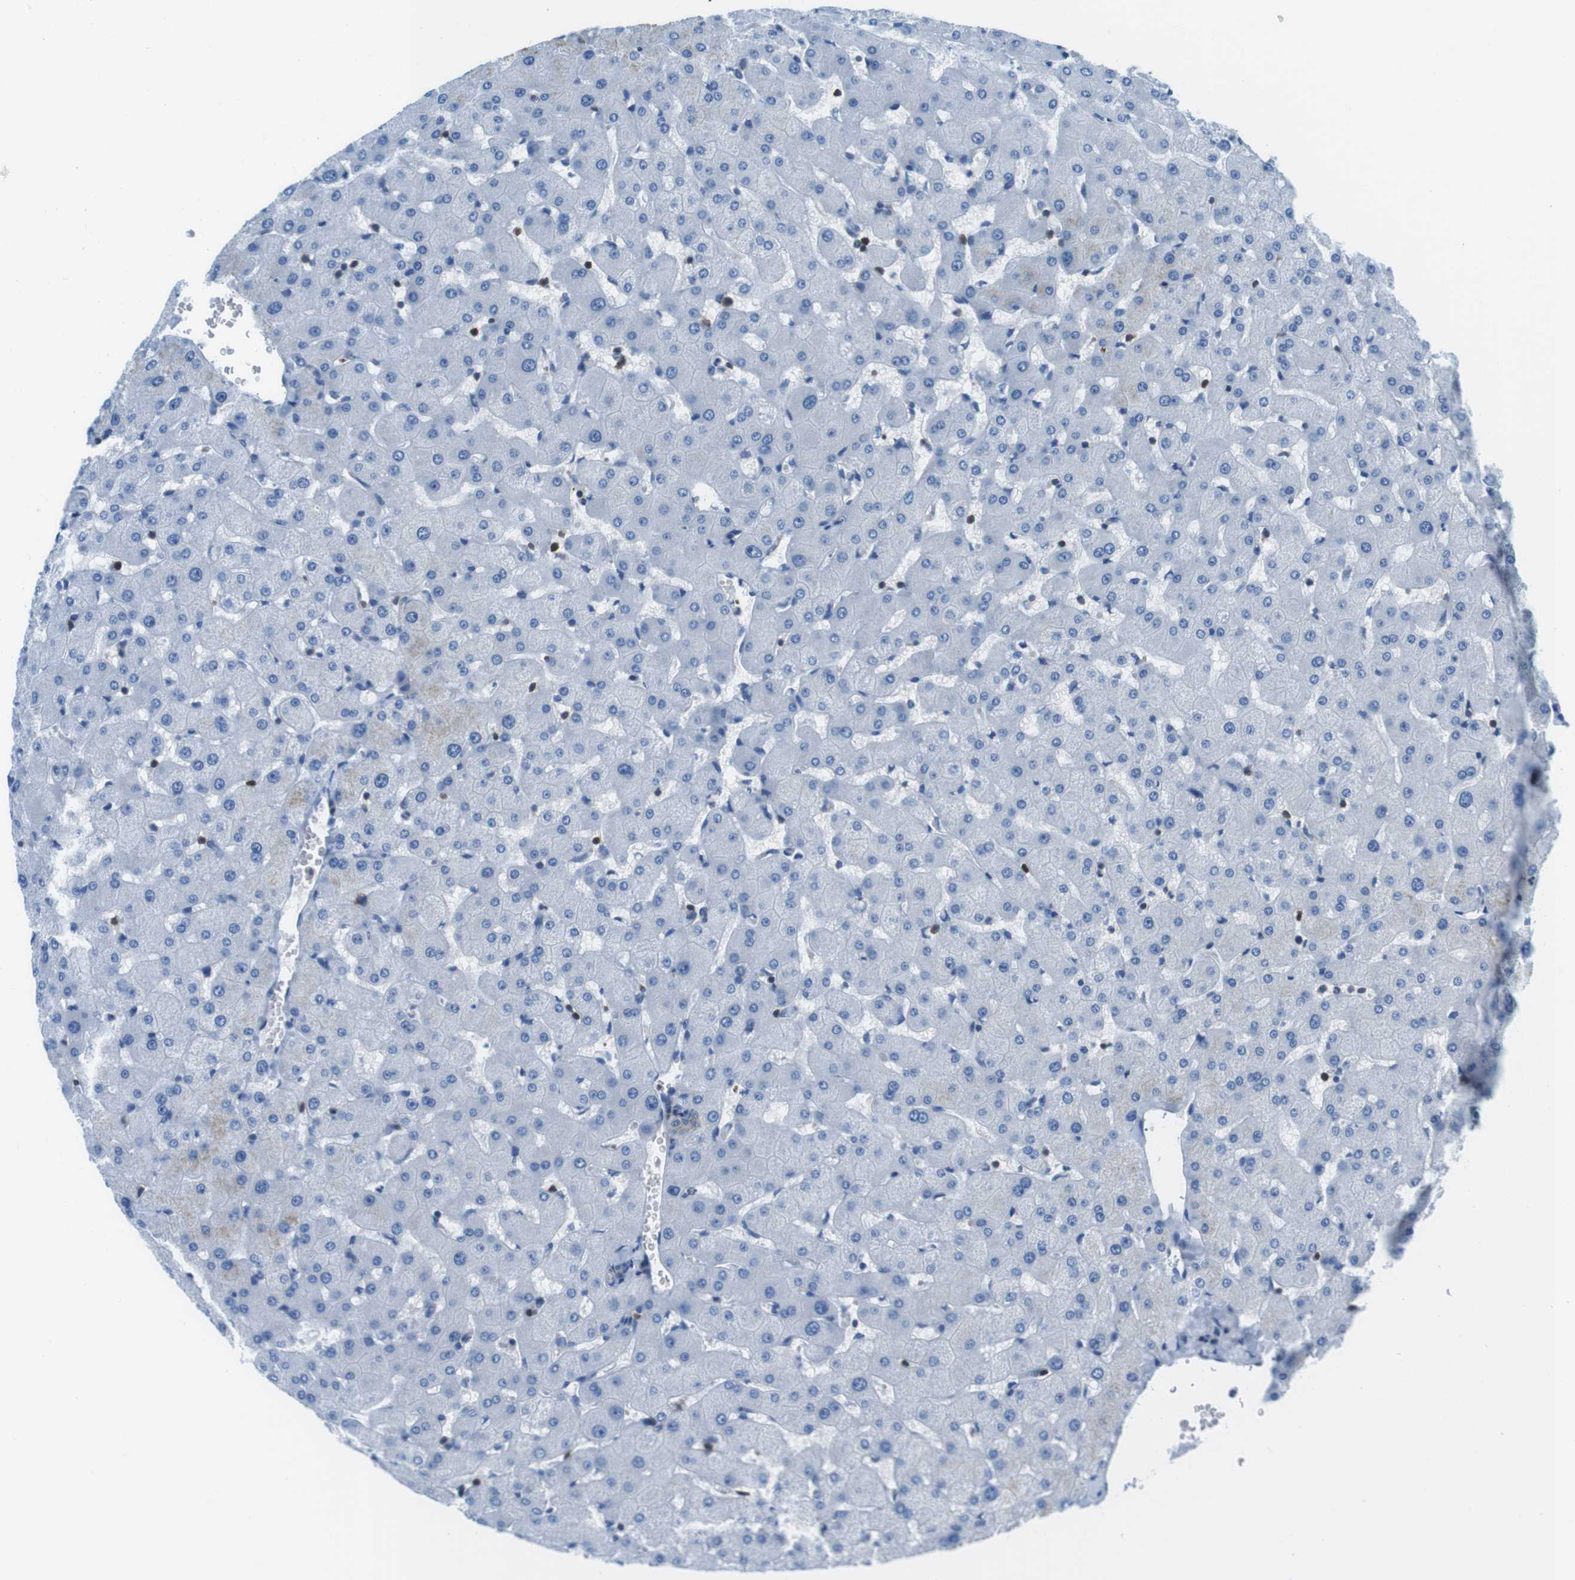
{"staining": {"intensity": "weak", "quantity": "<25%", "location": "cytoplasmic/membranous"}, "tissue": "liver", "cell_type": "Cholangiocytes", "image_type": "normal", "snomed": [{"axis": "morphology", "description": "Normal tissue, NOS"}, {"axis": "topography", "description": "Liver"}], "caption": "Immunohistochemistry photomicrograph of unremarkable liver stained for a protein (brown), which shows no staining in cholangiocytes. (Immunohistochemistry (ihc), brightfield microscopy, high magnification).", "gene": "TES", "patient": {"sex": "female", "age": 63}}